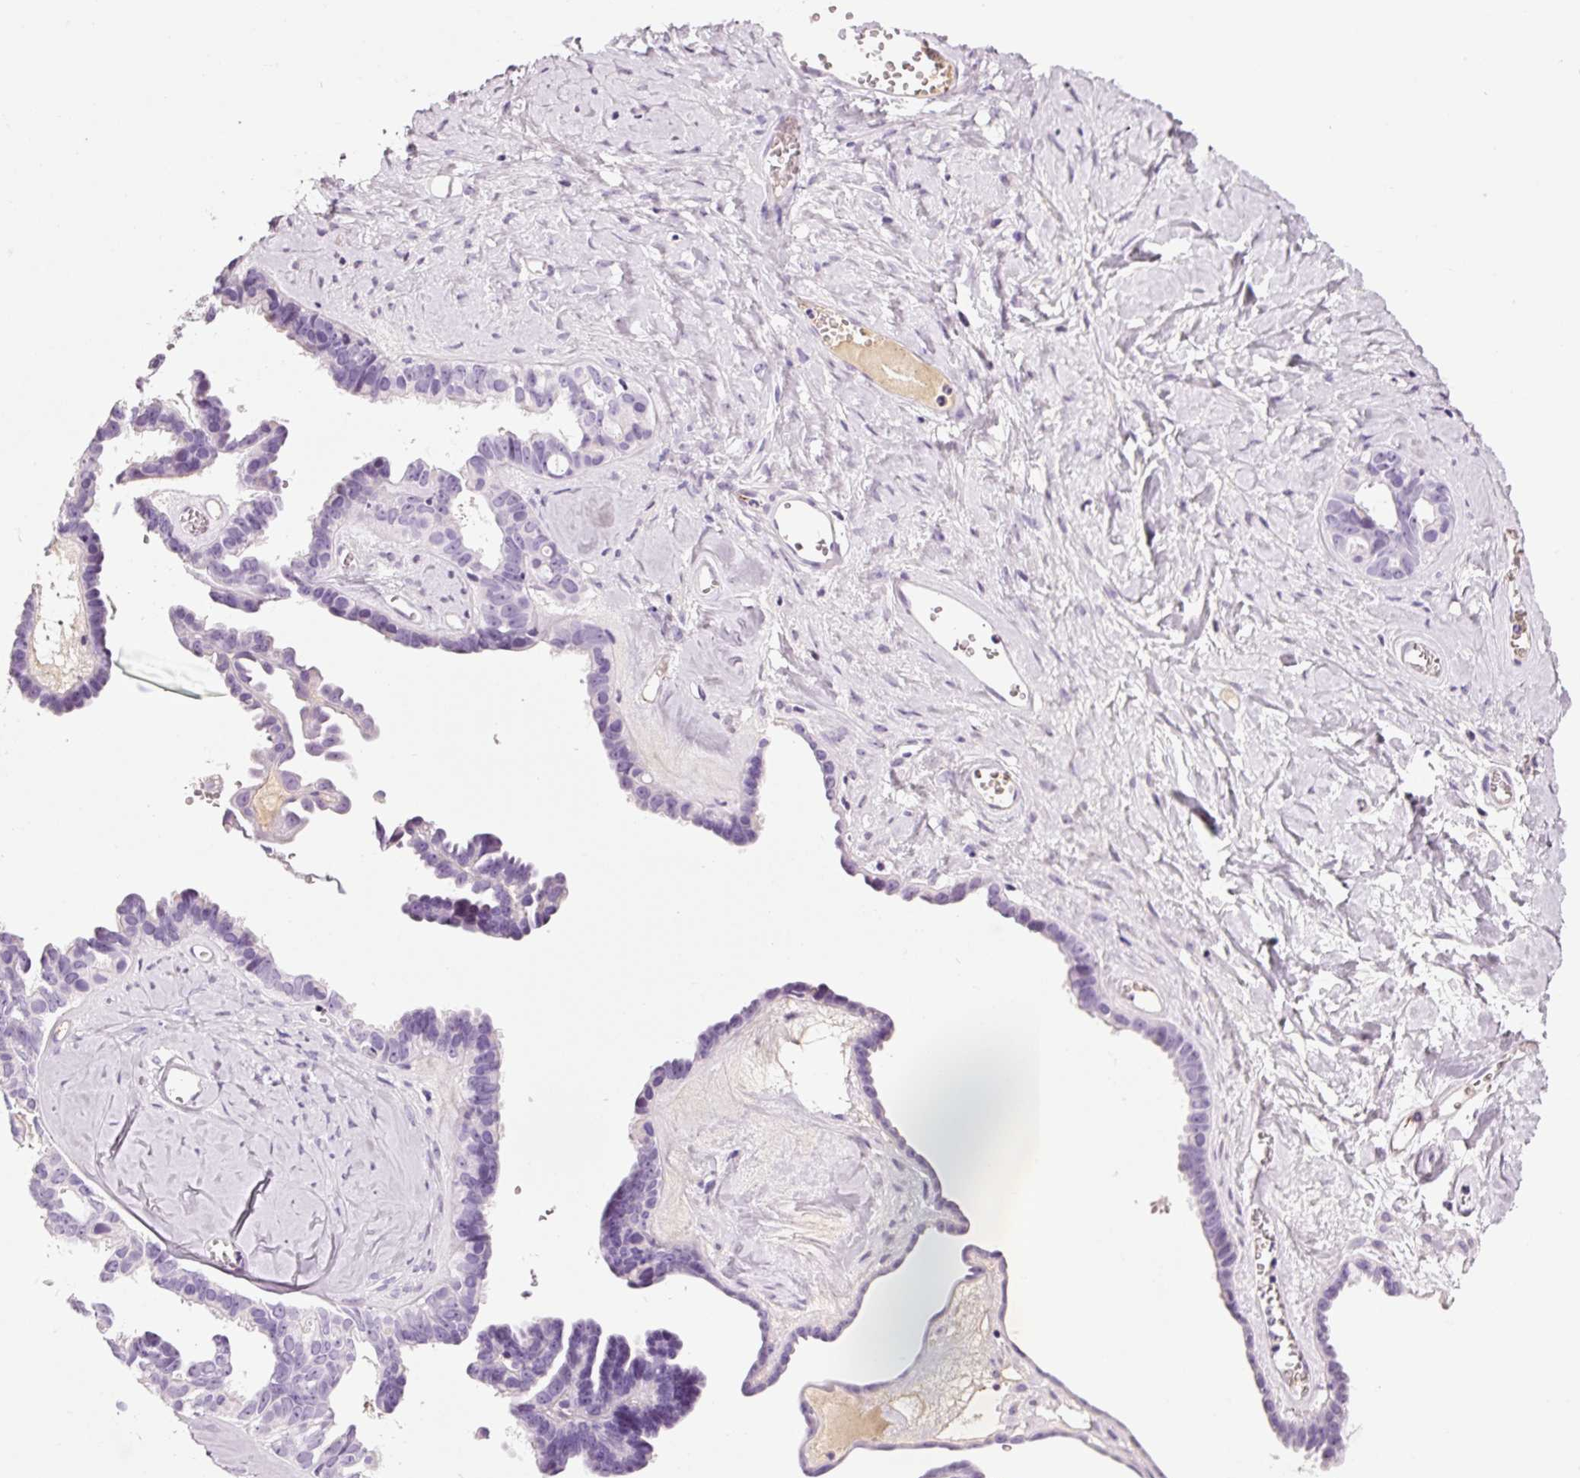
{"staining": {"intensity": "negative", "quantity": "none", "location": "none"}, "tissue": "ovarian cancer", "cell_type": "Tumor cells", "image_type": "cancer", "snomed": [{"axis": "morphology", "description": "Cystadenocarcinoma, serous, NOS"}, {"axis": "topography", "description": "Ovary"}], "caption": "The histopathology image displays no staining of tumor cells in ovarian cancer (serous cystadenocarcinoma).", "gene": "KLF1", "patient": {"sex": "female", "age": 69}}